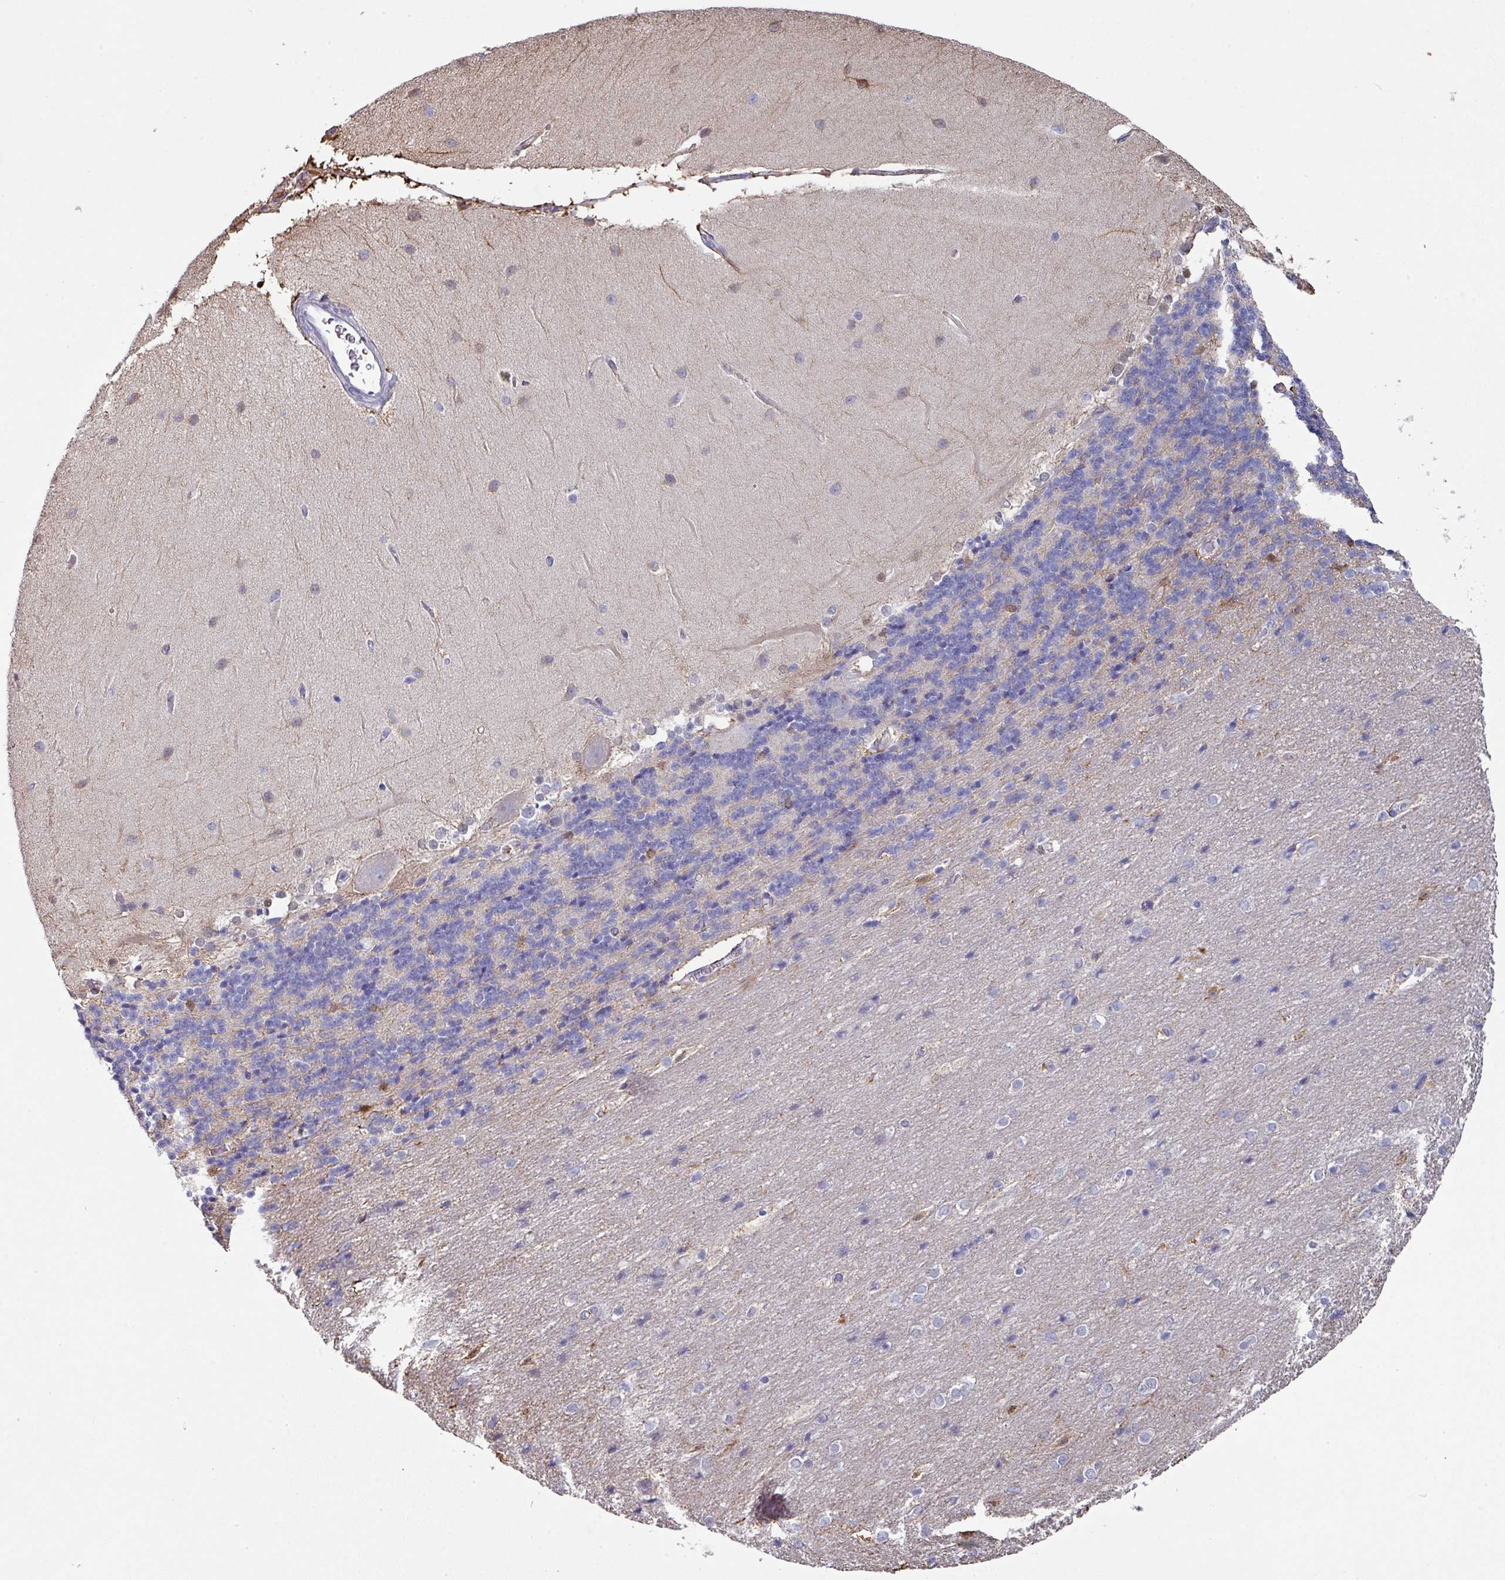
{"staining": {"intensity": "negative", "quantity": "none", "location": "none"}, "tissue": "cerebellum", "cell_type": "Cells in granular layer", "image_type": "normal", "snomed": [{"axis": "morphology", "description": "Normal tissue, NOS"}, {"axis": "topography", "description": "Cerebellum"}], "caption": "High magnification brightfield microscopy of benign cerebellum stained with DAB (brown) and counterstained with hematoxylin (blue): cells in granular layer show no significant expression.", "gene": "PEX10", "patient": {"sex": "female", "age": 54}}